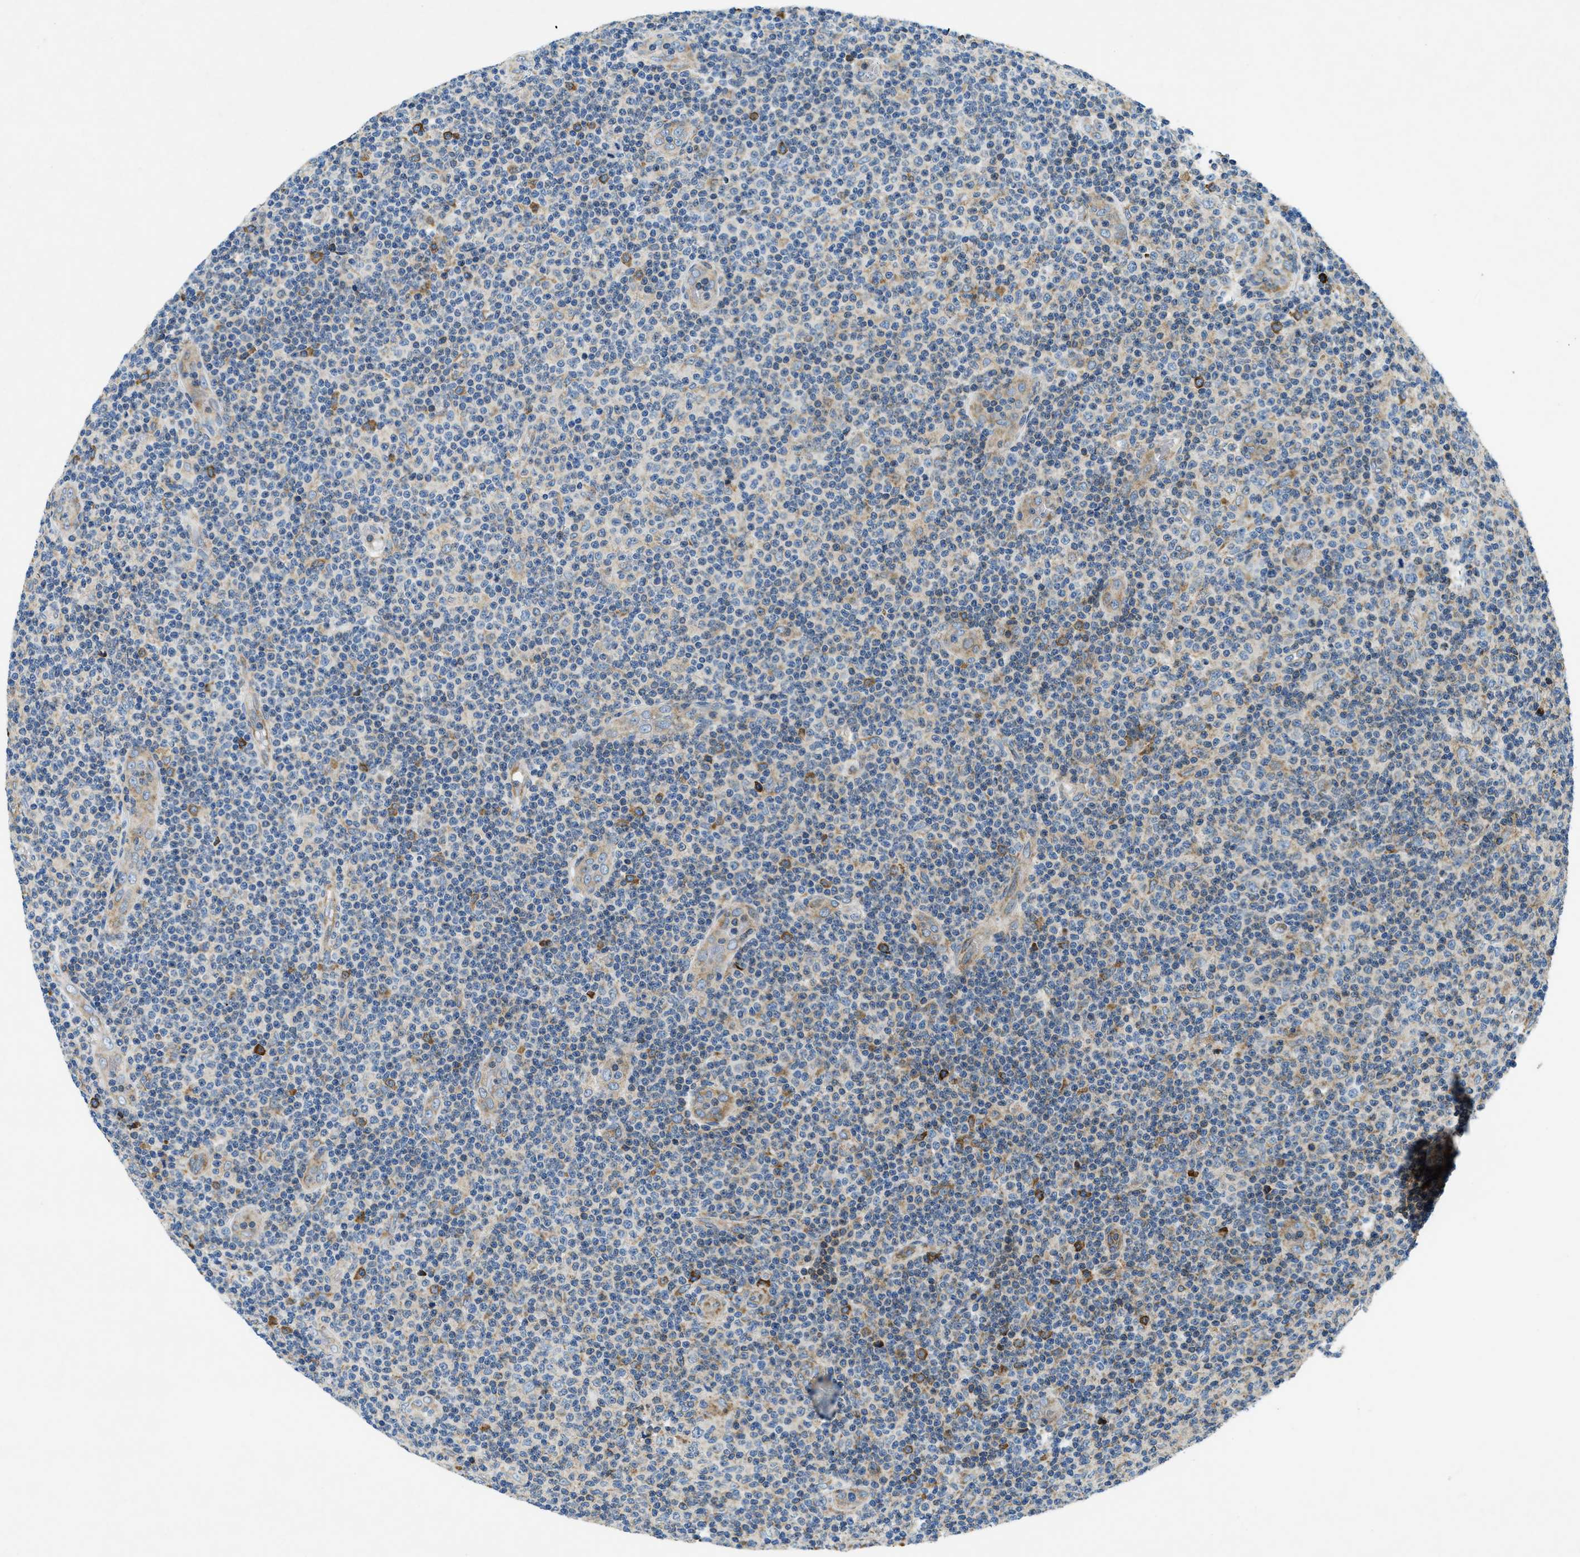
{"staining": {"intensity": "moderate", "quantity": "<25%", "location": "cytoplasmic/membranous"}, "tissue": "lymphoma", "cell_type": "Tumor cells", "image_type": "cancer", "snomed": [{"axis": "morphology", "description": "Malignant lymphoma, non-Hodgkin's type, Low grade"}, {"axis": "topography", "description": "Lymph node"}], "caption": "Human low-grade malignant lymphoma, non-Hodgkin's type stained for a protein (brown) displays moderate cytoplasmic/membranous positive expression in approximately <25% of tumor cells.", "gene": "CSPG4", "patient": {"sex": "male", "age": 83}}